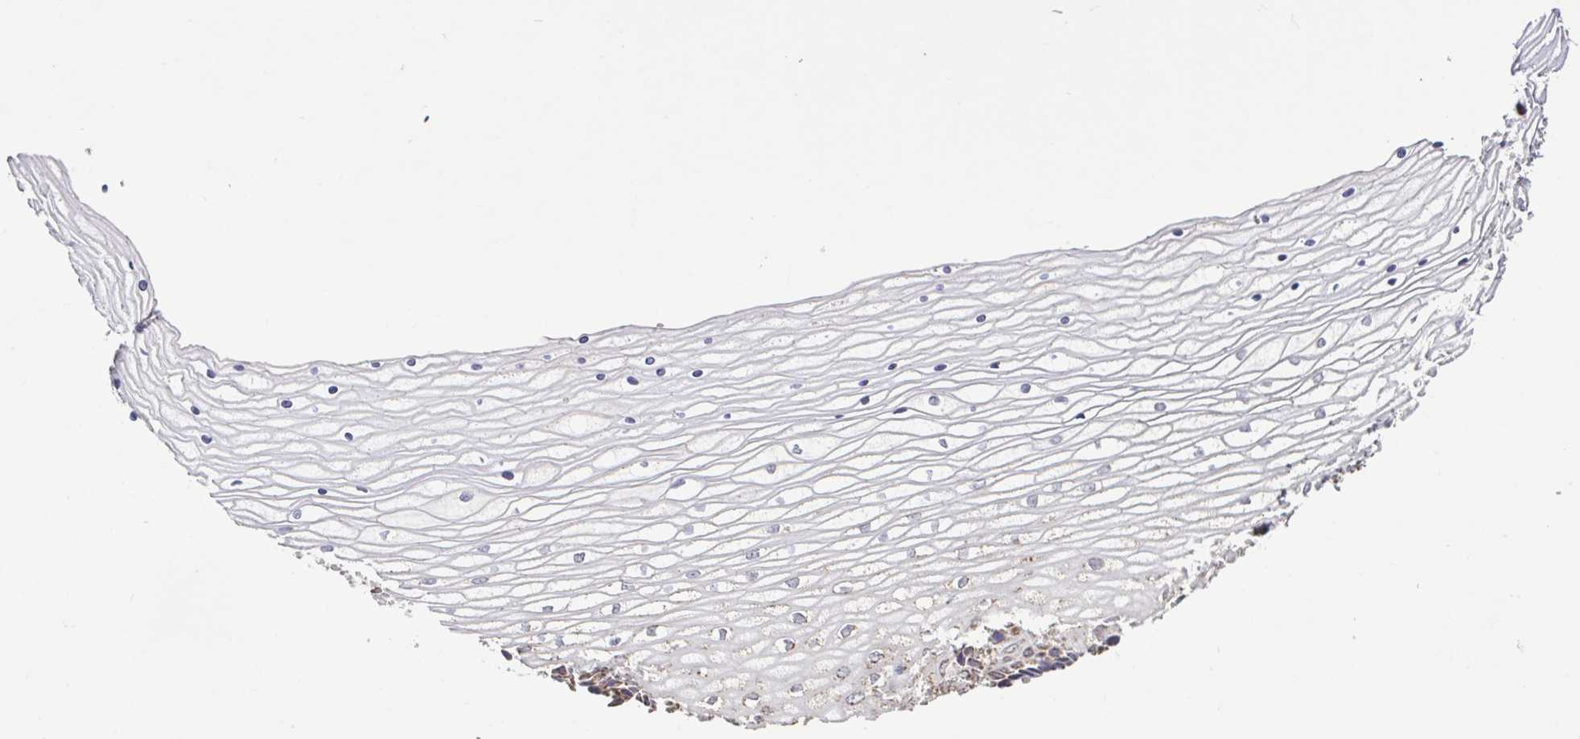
{"staining": {"intensity": "moderate", "quantity": "25%-75%", "location": "cytoplasmic/membranous"}, "tissue": "vagina", "cell_type": "Squamous epithelial cells", "image_type": "normal", "snomed": [{"axis": "morphology", "description": "Normal tissue, NOS"}, {"axis": "topography", "description": "Vagina"}], "caption": "Vagina stained with a brown dye exhibits moderate cytoplasmic/membranous positive expression in approximately 25%-75% of squamous epithelial cells.", "gene": "DIP2B", "patient": {"sex": "female", "age": 45}}